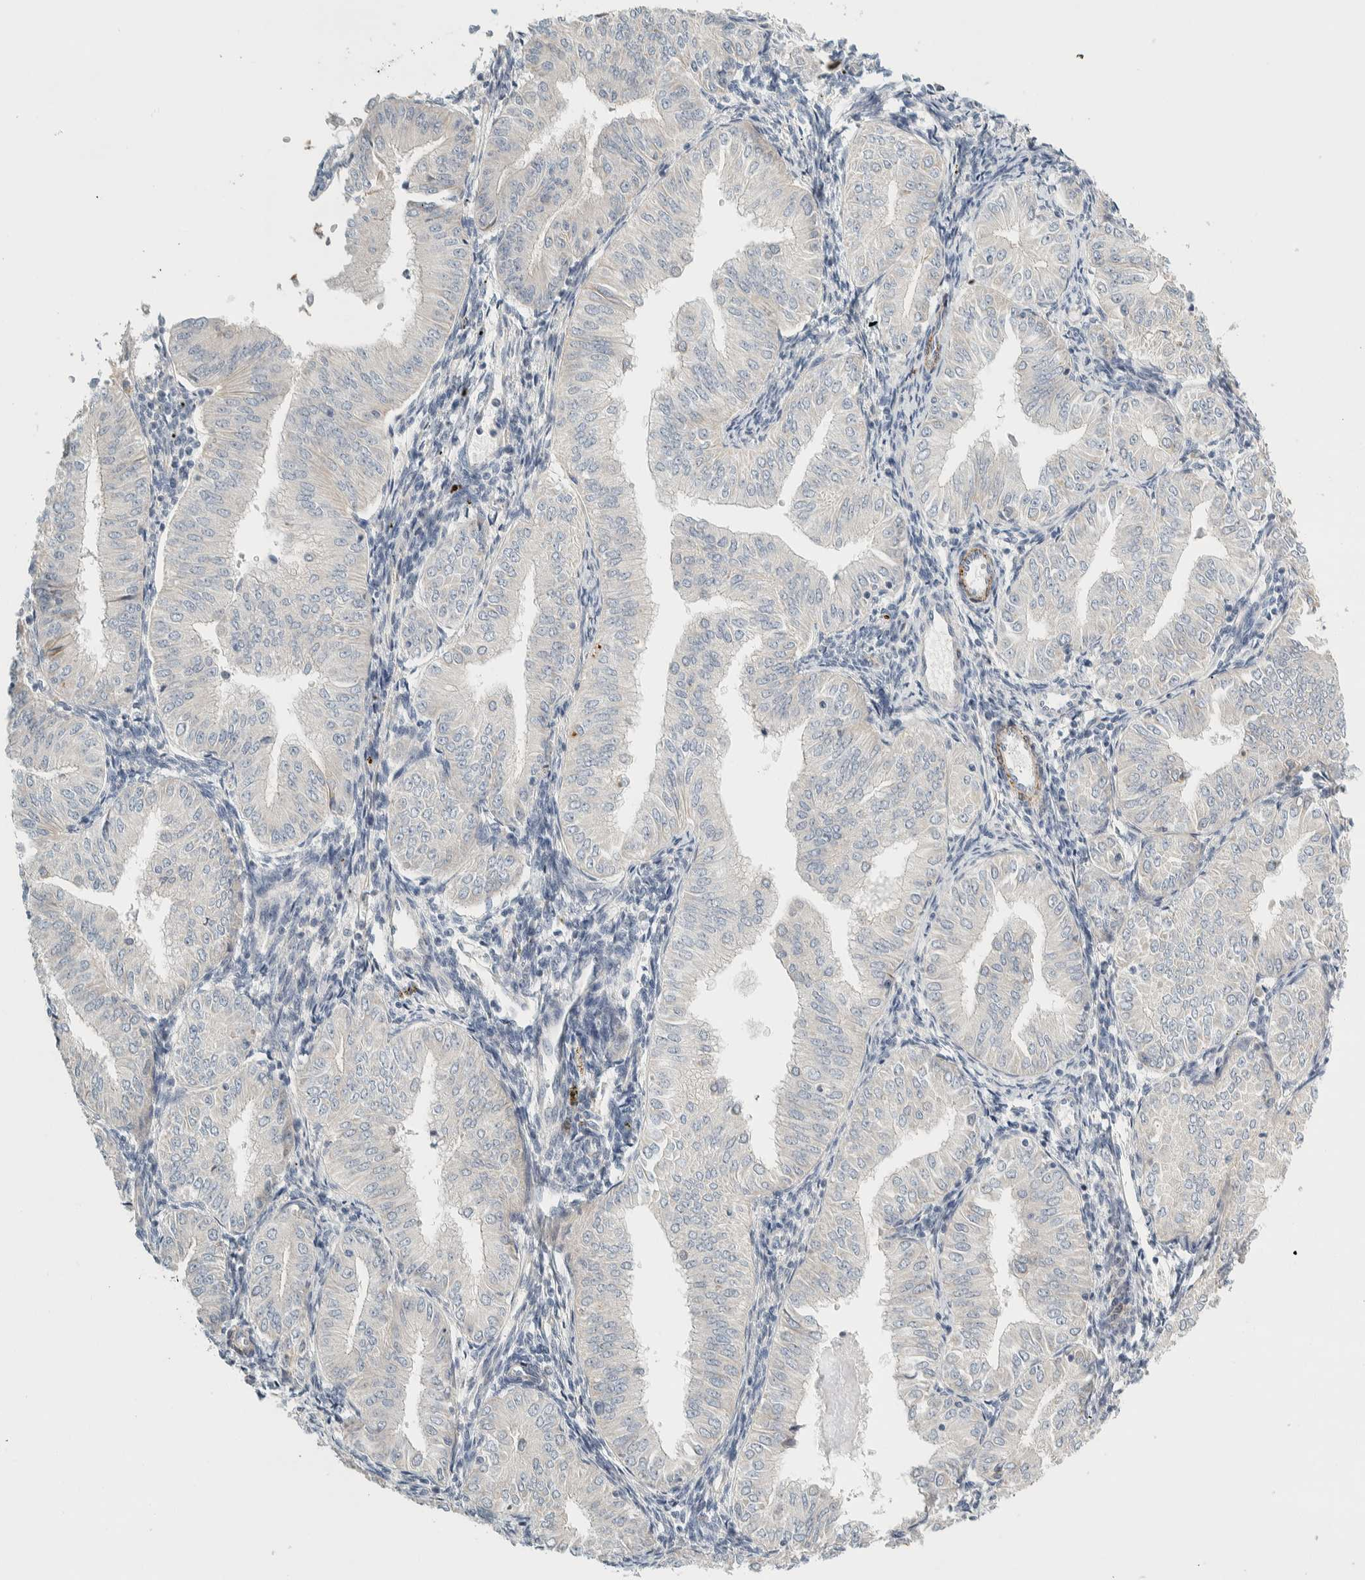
{"staining": {"intensity": "moderate", "quantity": "<25%", "location": "cytoplasmic/membranous"}, "tissue": "endometrial cancer", "cell_type": "Tumor cells", "image_type": "cancer", "snomed": [{"axis": "morphology", "description": "Normal tissue, NOS"}, {"axis": "morphology", "description": "Adenocarcinoma, NOS"}, {"axis": "topography", "description": "Endometrium"}], "caption": "Immunohistochemical staining of human endometrial cancer (adenocarcinoma) demonstrates moderate cytoplasmic/membranous protein staining in about <25% of tumor cells.", "gene": "CDR2", "patient": {"sex": "female", "age": 53}}